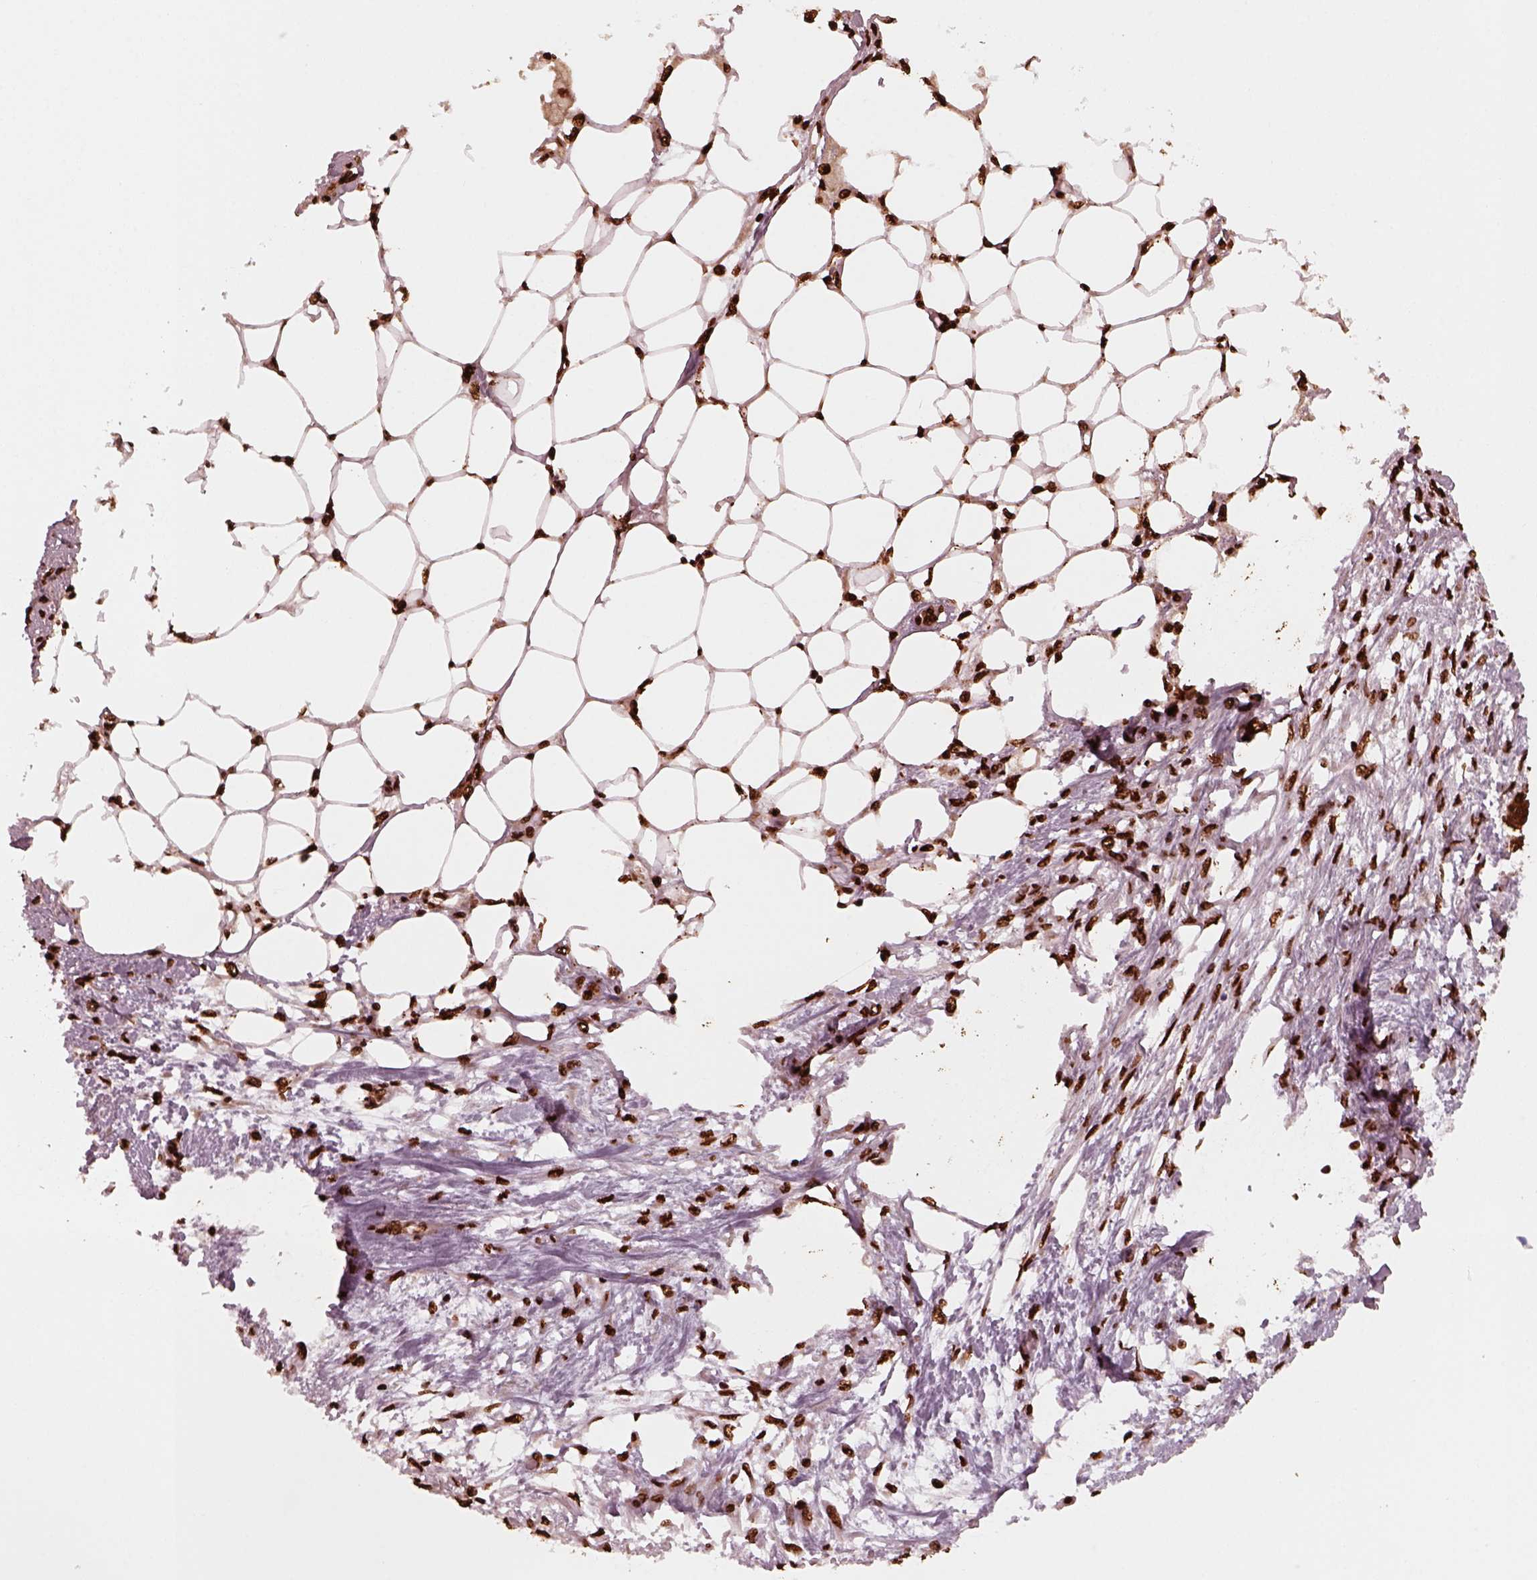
{"staining": {"intensity": "strong", "quantity": ">75%", "location": "nuclear"}, "tissue": "endometrial cancer", "cell_type": "Tumor cells", "image_type": "cancer", "snomed": [{"axis": "morphology", "description": "Adenocarcinoma, NOS"}, {"axis": "morphology", "description": "Adenocarcinoma, metastatic, NOS"}, {"axis": "topography", "description": "Adipose tissue"}, {"axis": "topography", "description": "Endometrium"}], "caption": "This image reveals immunohistochemistry (IHC) staining of human endometrial adenocarcinoma, with high strong nuclear positivity in approximately >75% of tumor cells.", "gene": "NSD1", "patient": {"sex": "female", "age": 67}}